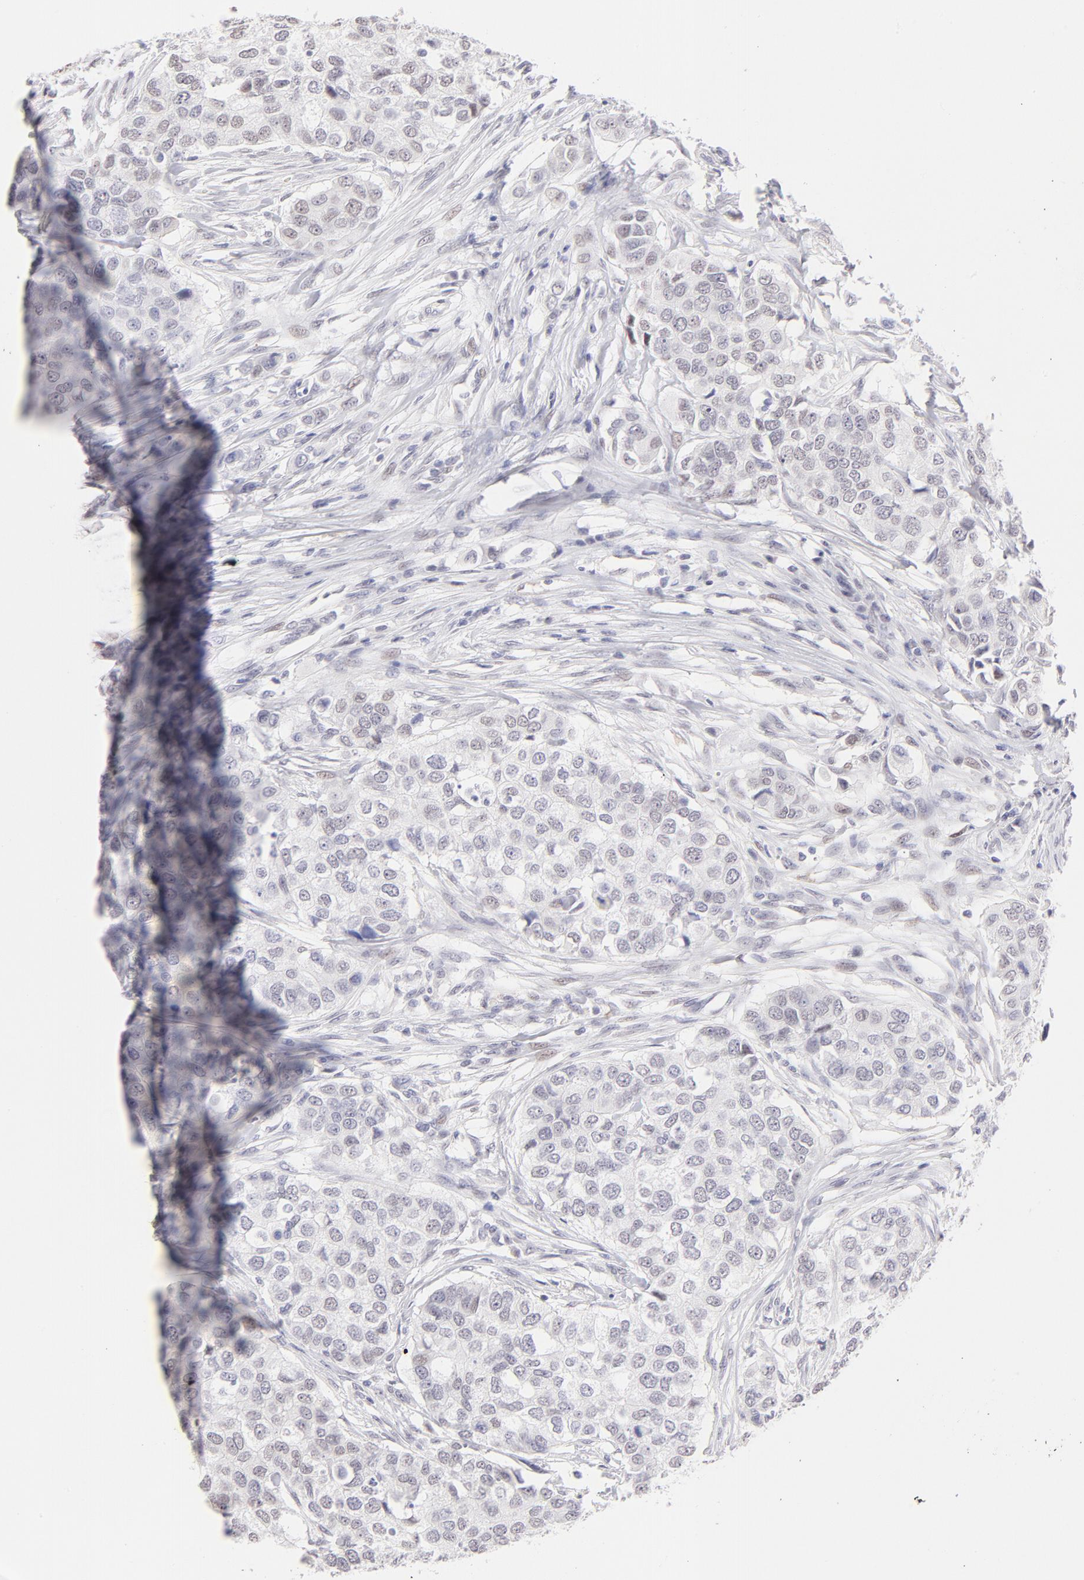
{"staining": {"intensity": "negative", "quantity": "none", "location": "none"}, "tissue": "breast cancer", "cell_type": "Tumor cells", "image_type": "cancer", "snomed": [{"axis": "morphology", "description": "Normal tissue, NOS"}, {"axis": "morphology", "description": "Duct carcinoma"}, {"axis": "topography", "description": "Breast"}], "caption": "Immunohistochemistry (IHC) histopathology image of breast cancer stained for a protein (brown), which reveals no positivity in tumor cells. The staining was performed using DAB (3,3'-diaminobenzidine) to visualize the protein expression in brown, while the nuclei were stained in blue with hematoxylin (Magnification: 20x).", "gene": "LTB4R", "patient": {"sex": "female", "age": 49}}